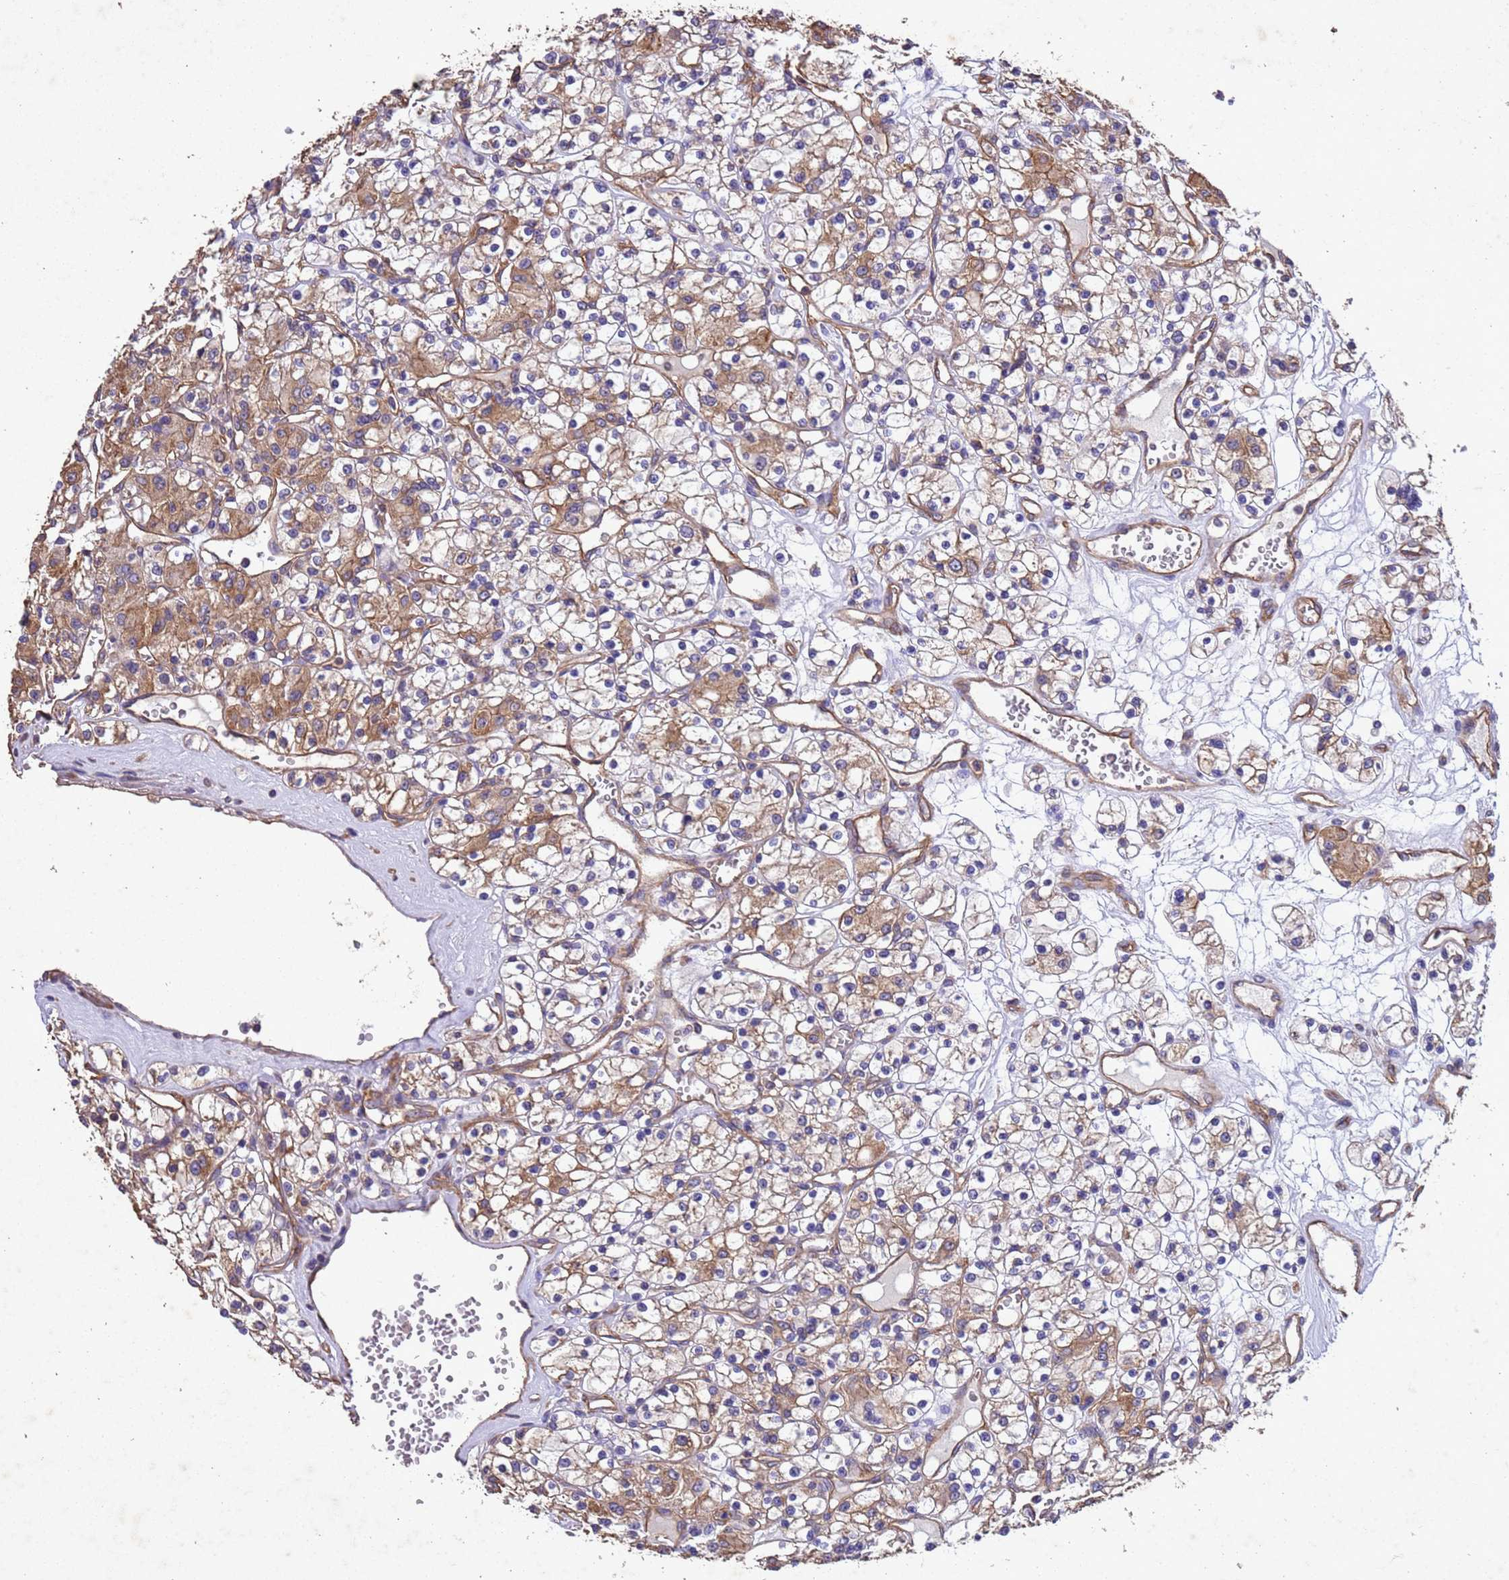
{"staining": {"intensity": "moderate", "quantity": "25%-75%", "location": "cytoplasmic/membranous"}, "tissue": "renal cancer", "cell_type": "Tumor cells", "image_type": "cancer", "snomed": [{"axis": "morphology", "description": "Adenocarcinoma, NOS"}, {"axis": "topography", "description": "Kidney"}], "caption": "Immunohistochemistry (IHC) of human renal cancer (adenocarcinoma) reveals medium levels of moderate cytoplasmic/membranous expression in about 25%-75% of tumor cells.", "gene": "MTX3", "patient": {"sex": "female", "age": 59}}